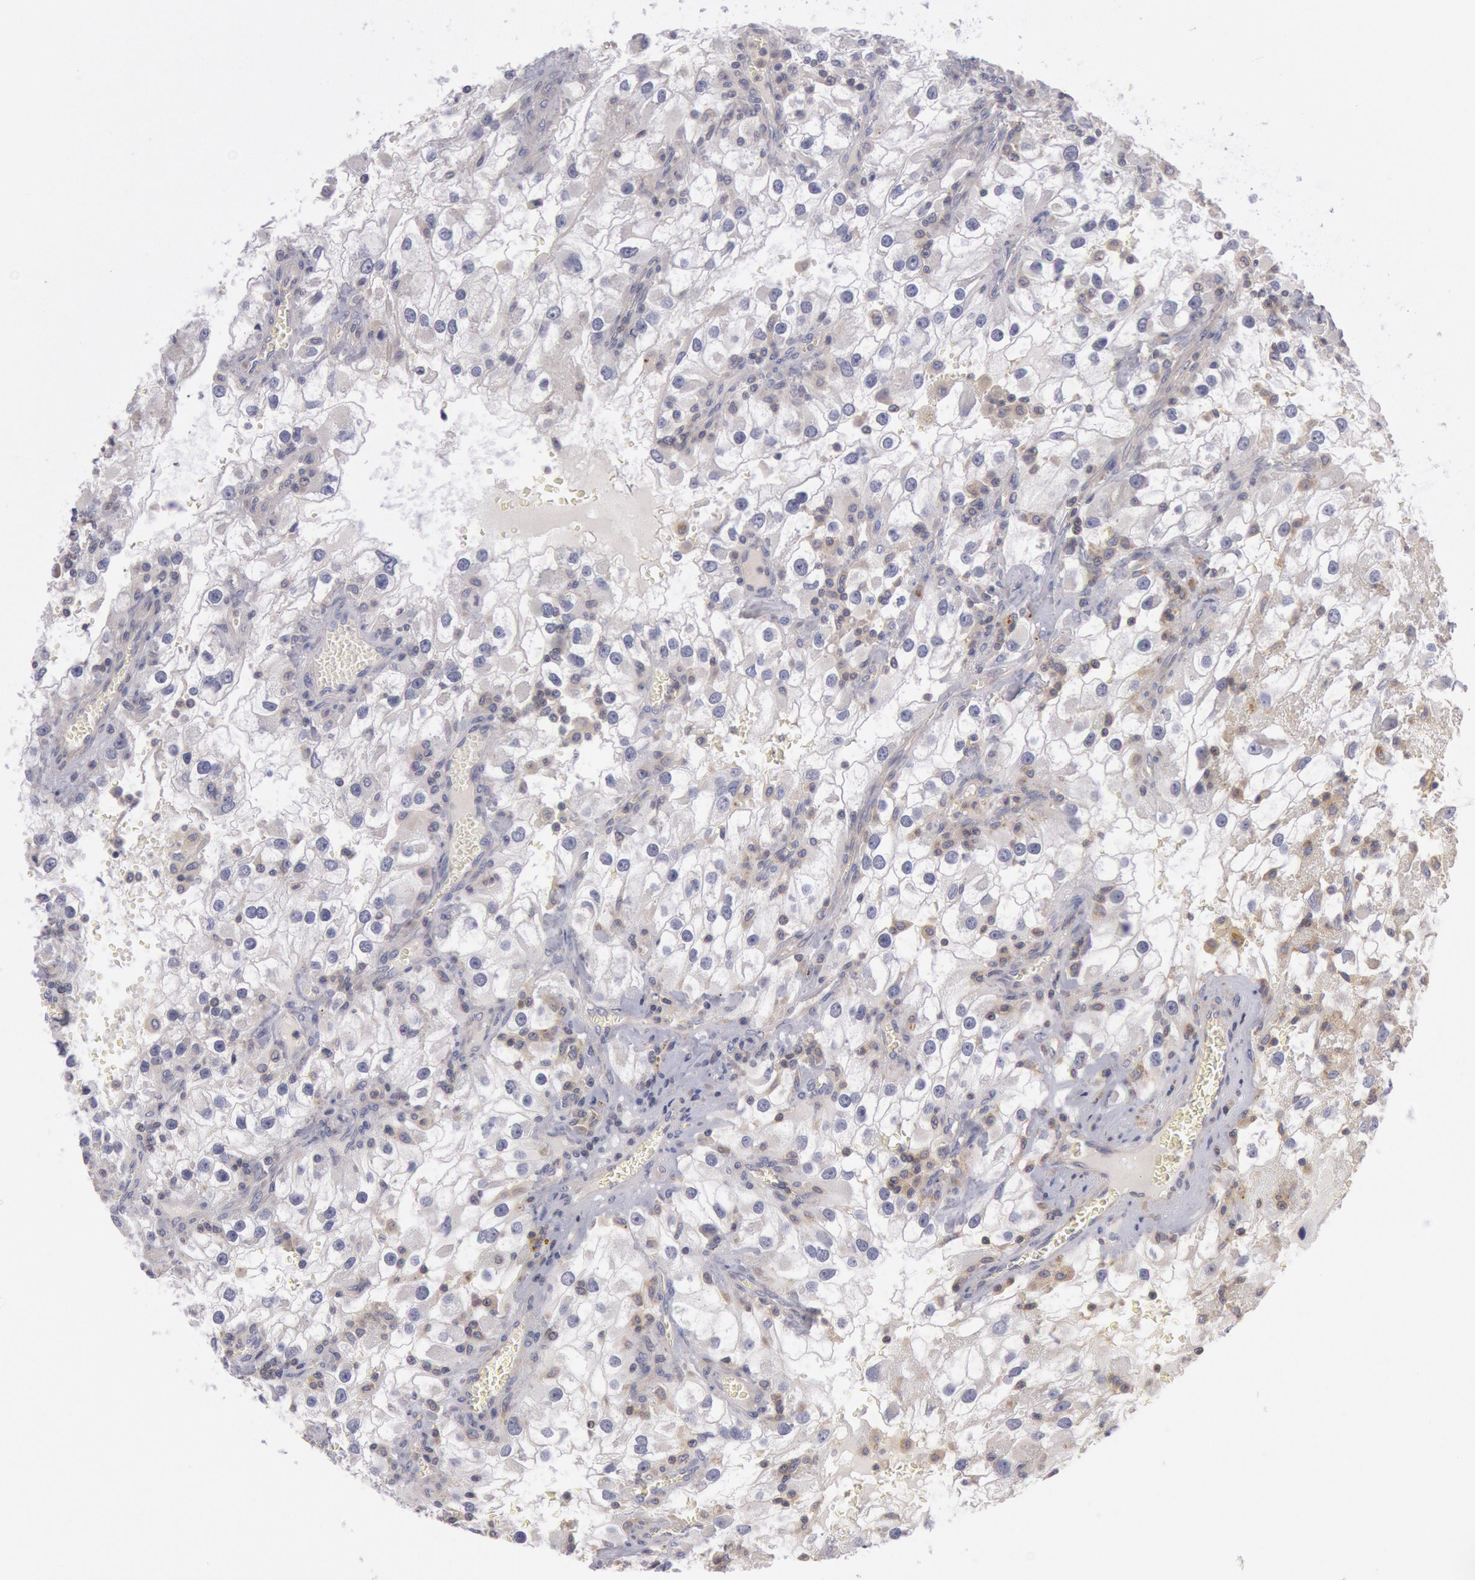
{"staining": {"intensity": "negative", "quantity": "none", "location": "none"}, "tissue": "renal cancer", "cell_type": "Tumor cells", "image_type": "cancer", "snomed": [{"axis": "morphology", "description": "Adenocarcinoma, NOS"}, {"axis": "topography", "description": "Kidney"}], "caption": "Tumor cells are negative for protein expression in human renal adenocarcinoma. The staining is performed using DAB brown chromogen with nuclei counter-stained in using hematoxylin.", "gene": "PIK3R1", "patient": {"sex": "female", "age": 52}}